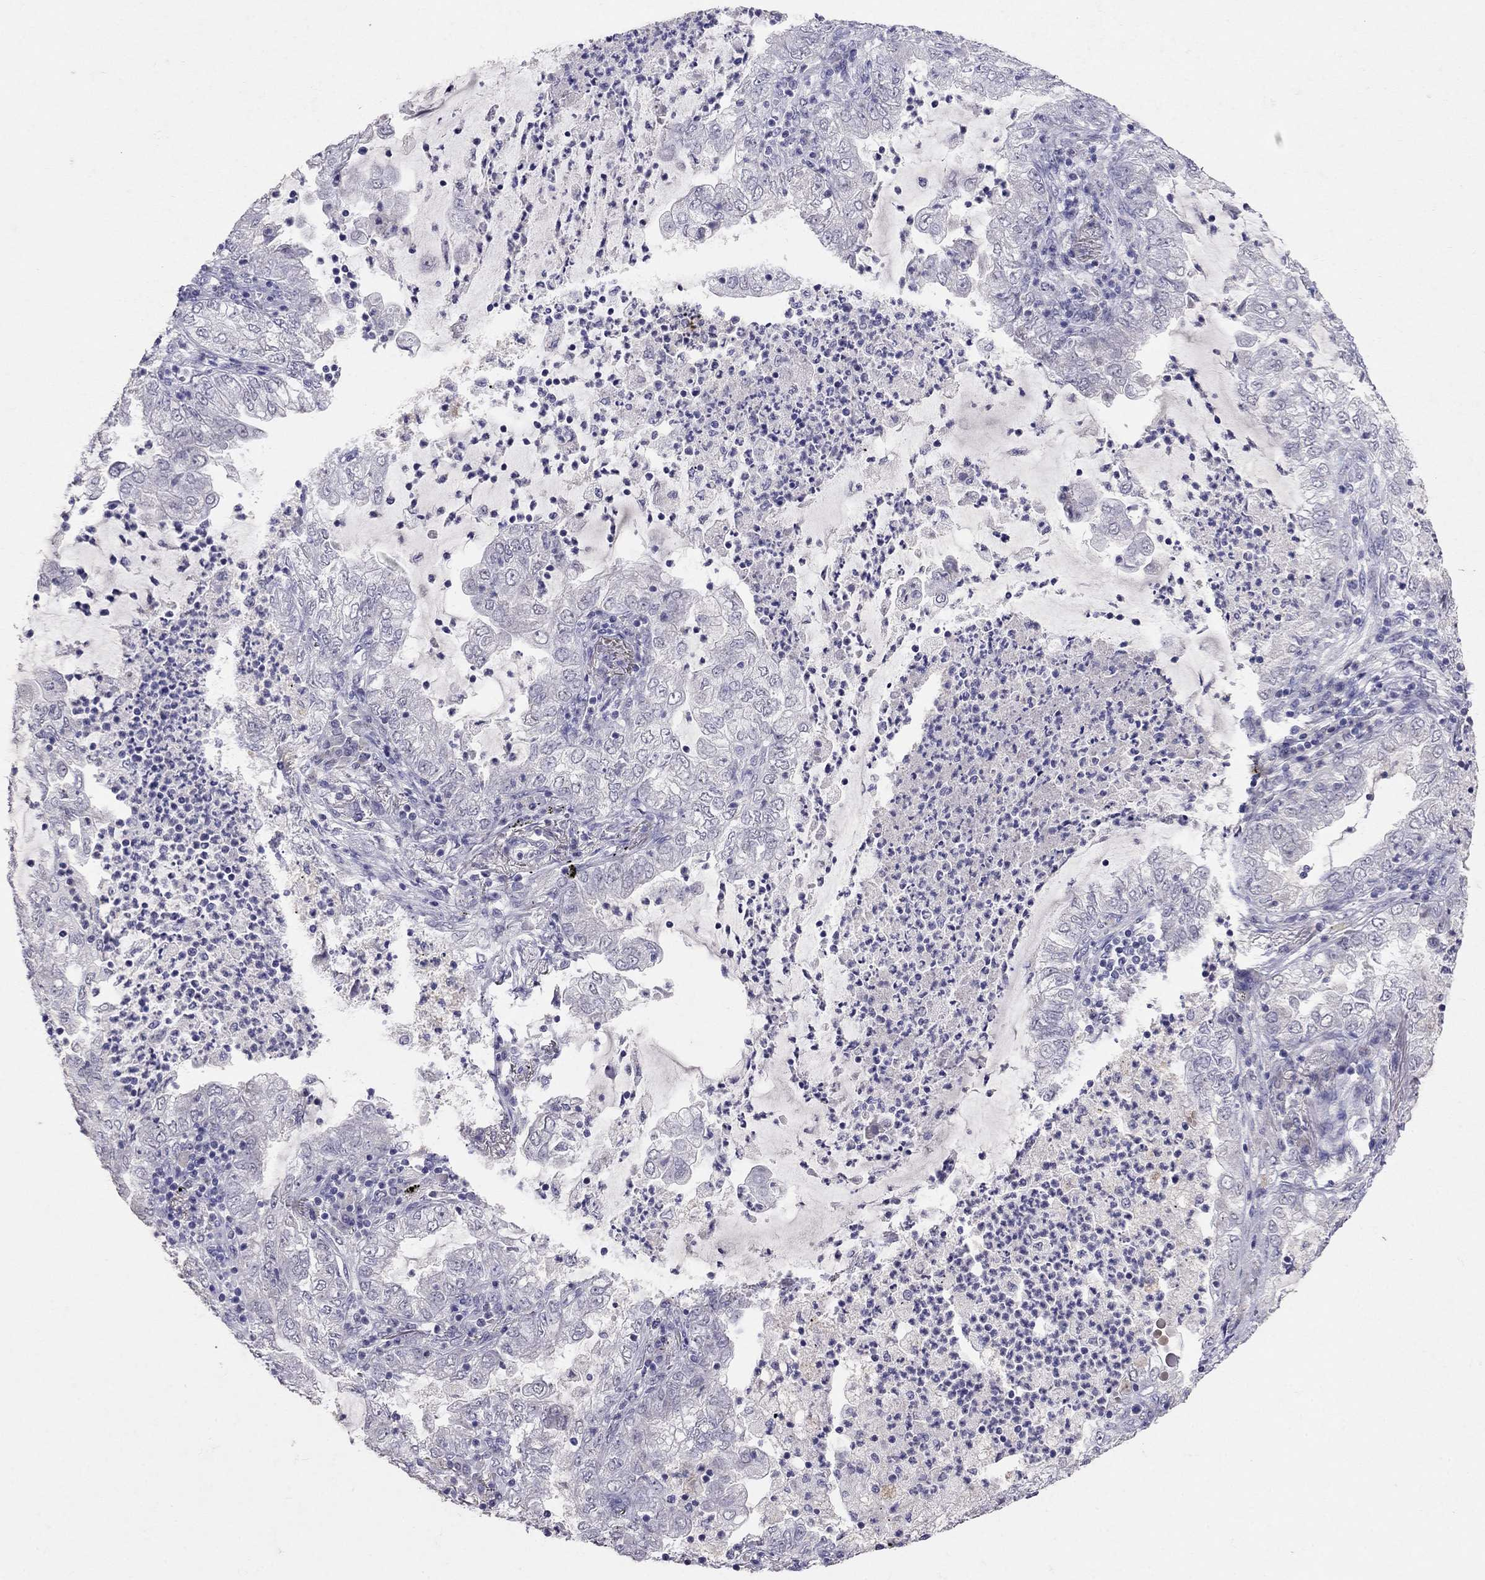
{"staining": {"intensity": "negative", "quantity": "none", "location": "none"}, "tissue": "lung cancer", "cell_type": "Tumor cells", "image_type": "cancer", "snomed": [{"axis": "morphology", "description": "Adenocarcinoma, NOS"}, {"axis": "topography", "description": "Lung"}], "caption": "Micrograph shows no significant protein expression in tumor cells of lung cancer.", "gene": "FST", "patient": {"sex": "female", "age": 73}}